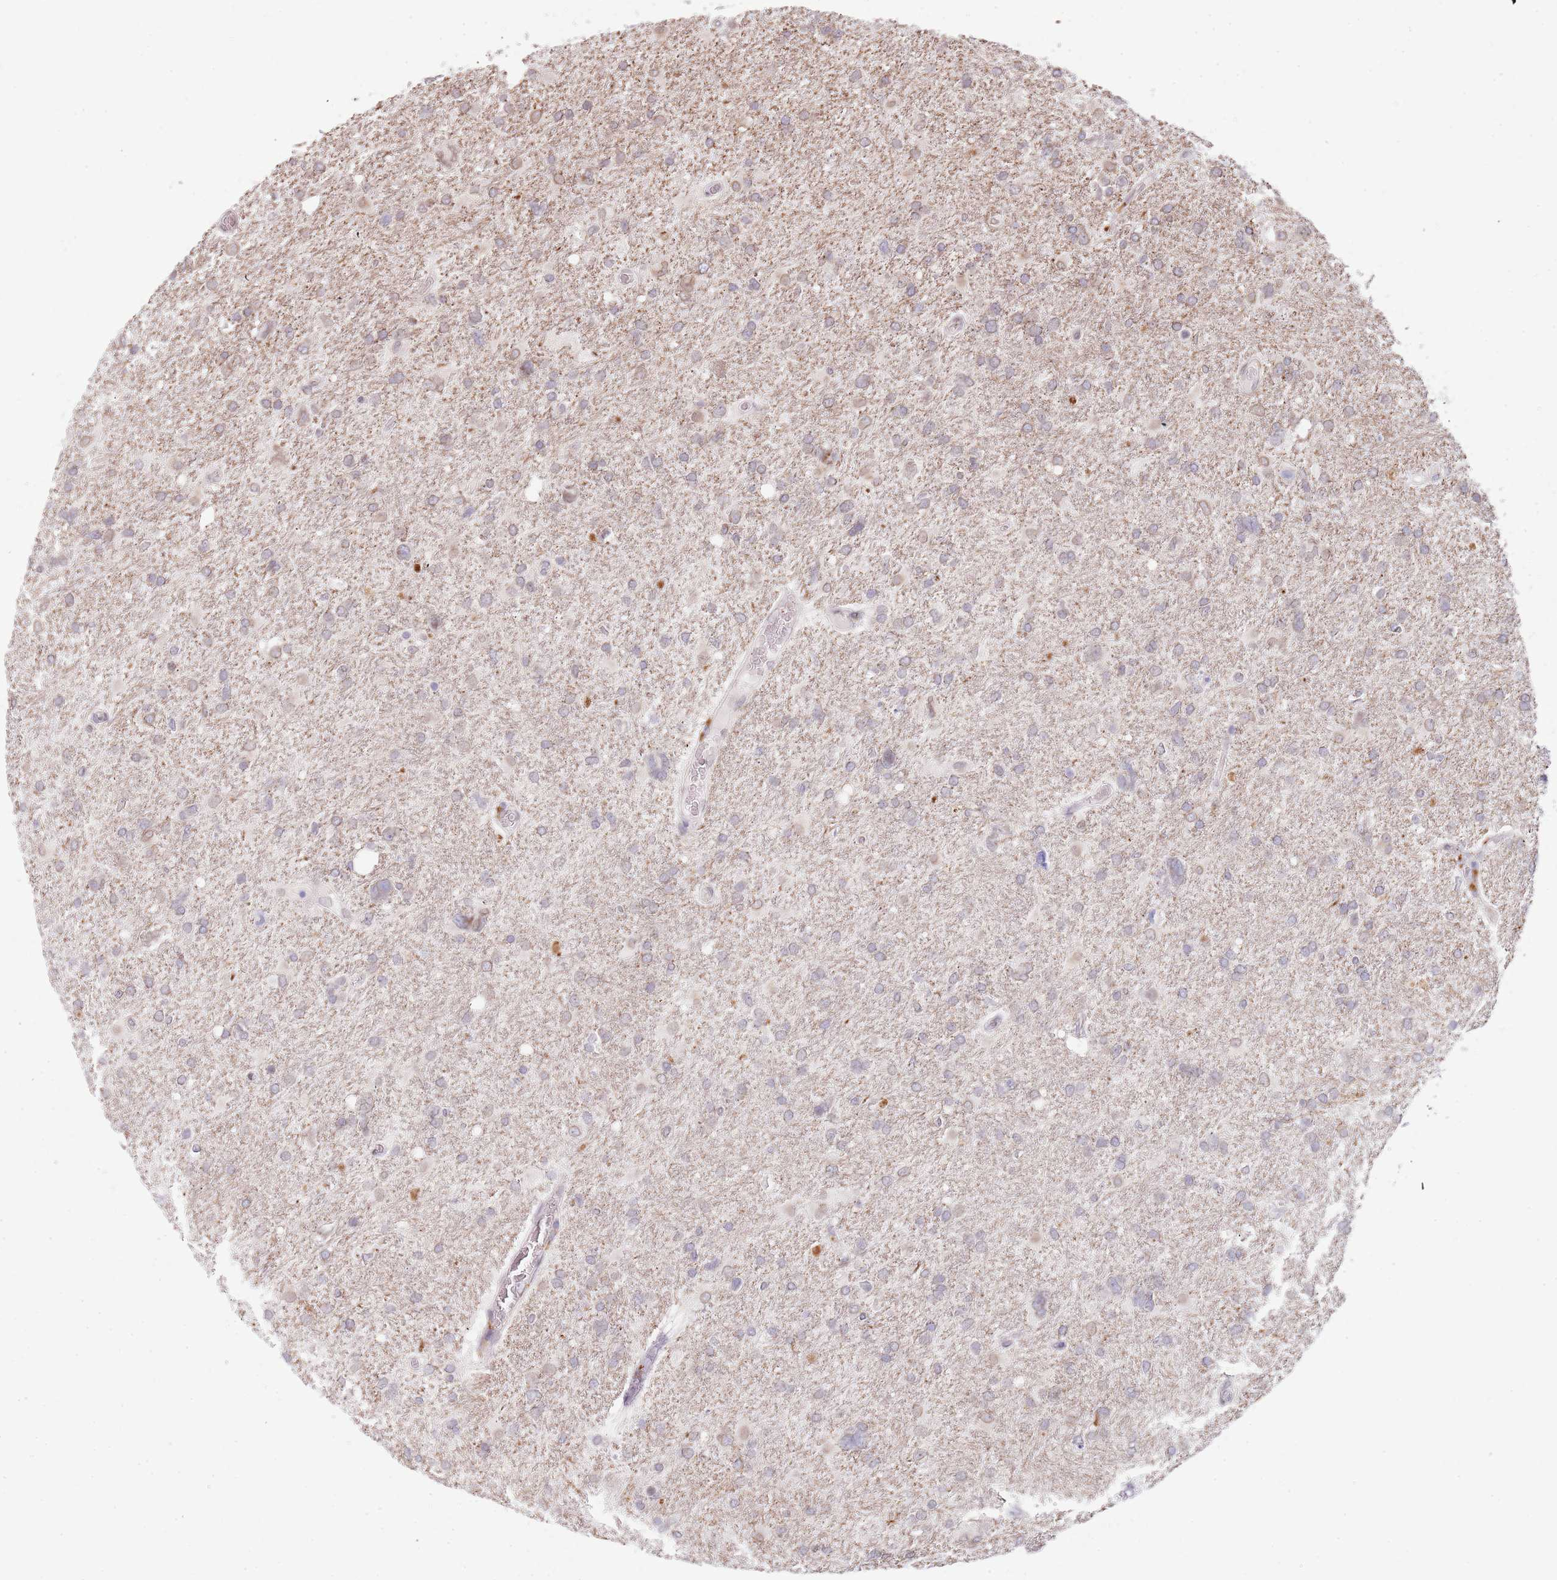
{"staining": {"intensity": "negative", "quantity": "none", "location": "none"}, "tissue": "glioma", "cell_type": "Tumor cells", "image_type": "cancer", "snomed": [{"axis": "morphology", "description": "Glioma, malignant, High grade"}, {"axis": "topography", "description": "Brain"}], "caption": "Immunohistochemistry (IHC) micrograph of neoplastic tissue: malignant glioma (high-grade) stained with DAB displays no significant protein positivity in tumor cells. The staining was performed using DAB to visualize the protein expression in brown, while the nuclei were stained in blue with hematoxylin (Magnification: 20x).", "gene": "KLHDC2", "patient": {"sex": "male", "age": 61}}